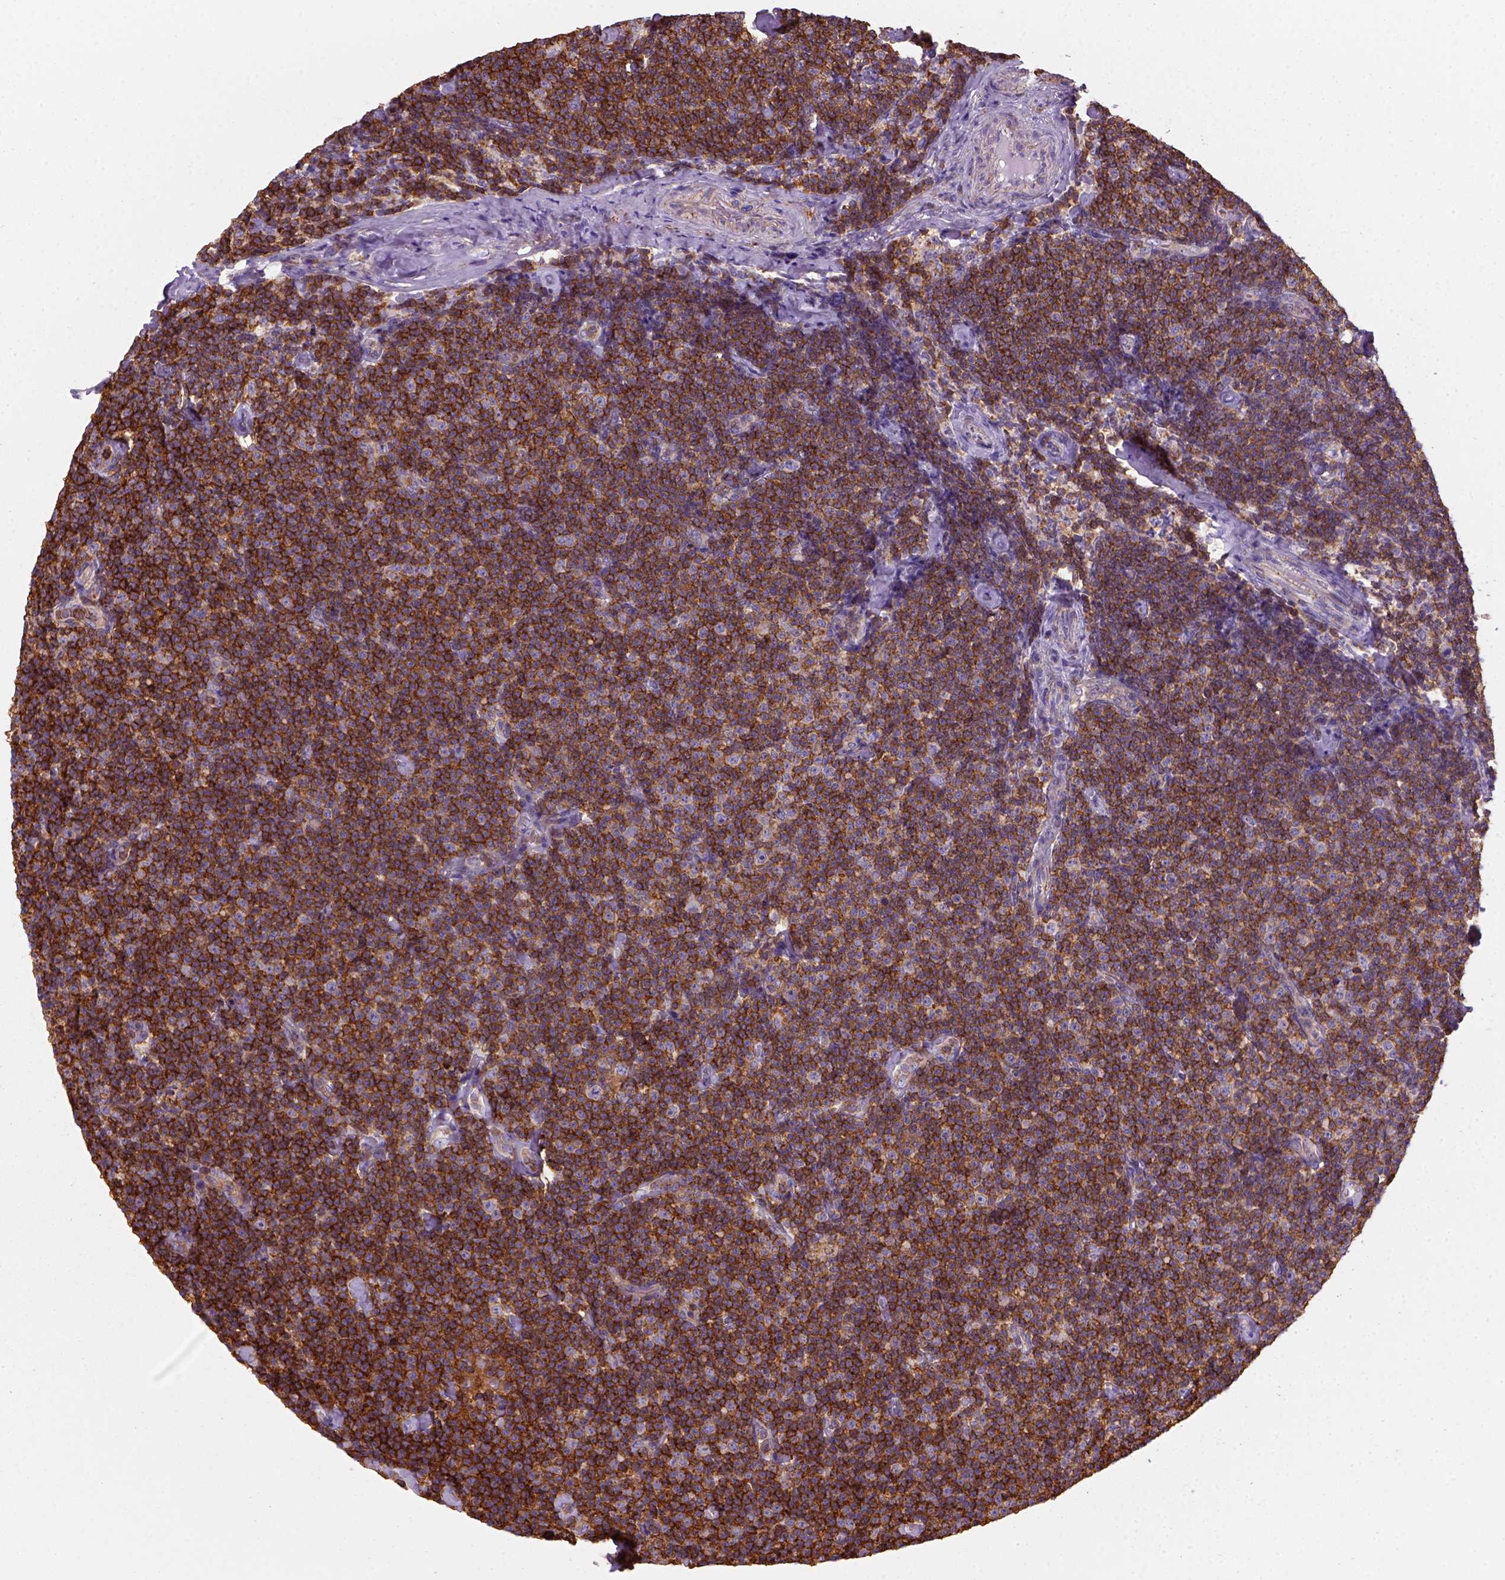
{"staining": {"intensity": "strong", "quantity": ">75%", "location": "cytoplasmic/membranous"}, "tissue": "lymphoma", "cell_type": "Tumor cells", "image_type": "cancer", "snomed": [{"axis": "morphology", "description": "Malignant lymphoma, non-Hodgkin's type, Low grade"}, {"axis": "topography", "description": "Lymph node"}], "caption": "Protein analysis of malignant lymphoma, non-Hodgkin's type (low-grade) tissue displays strong cytoplasmic/membranous positivity in about >75% of tumor cells.", "gene": "GPRC5D", "patient": {"sex": "male", "age": 81}}